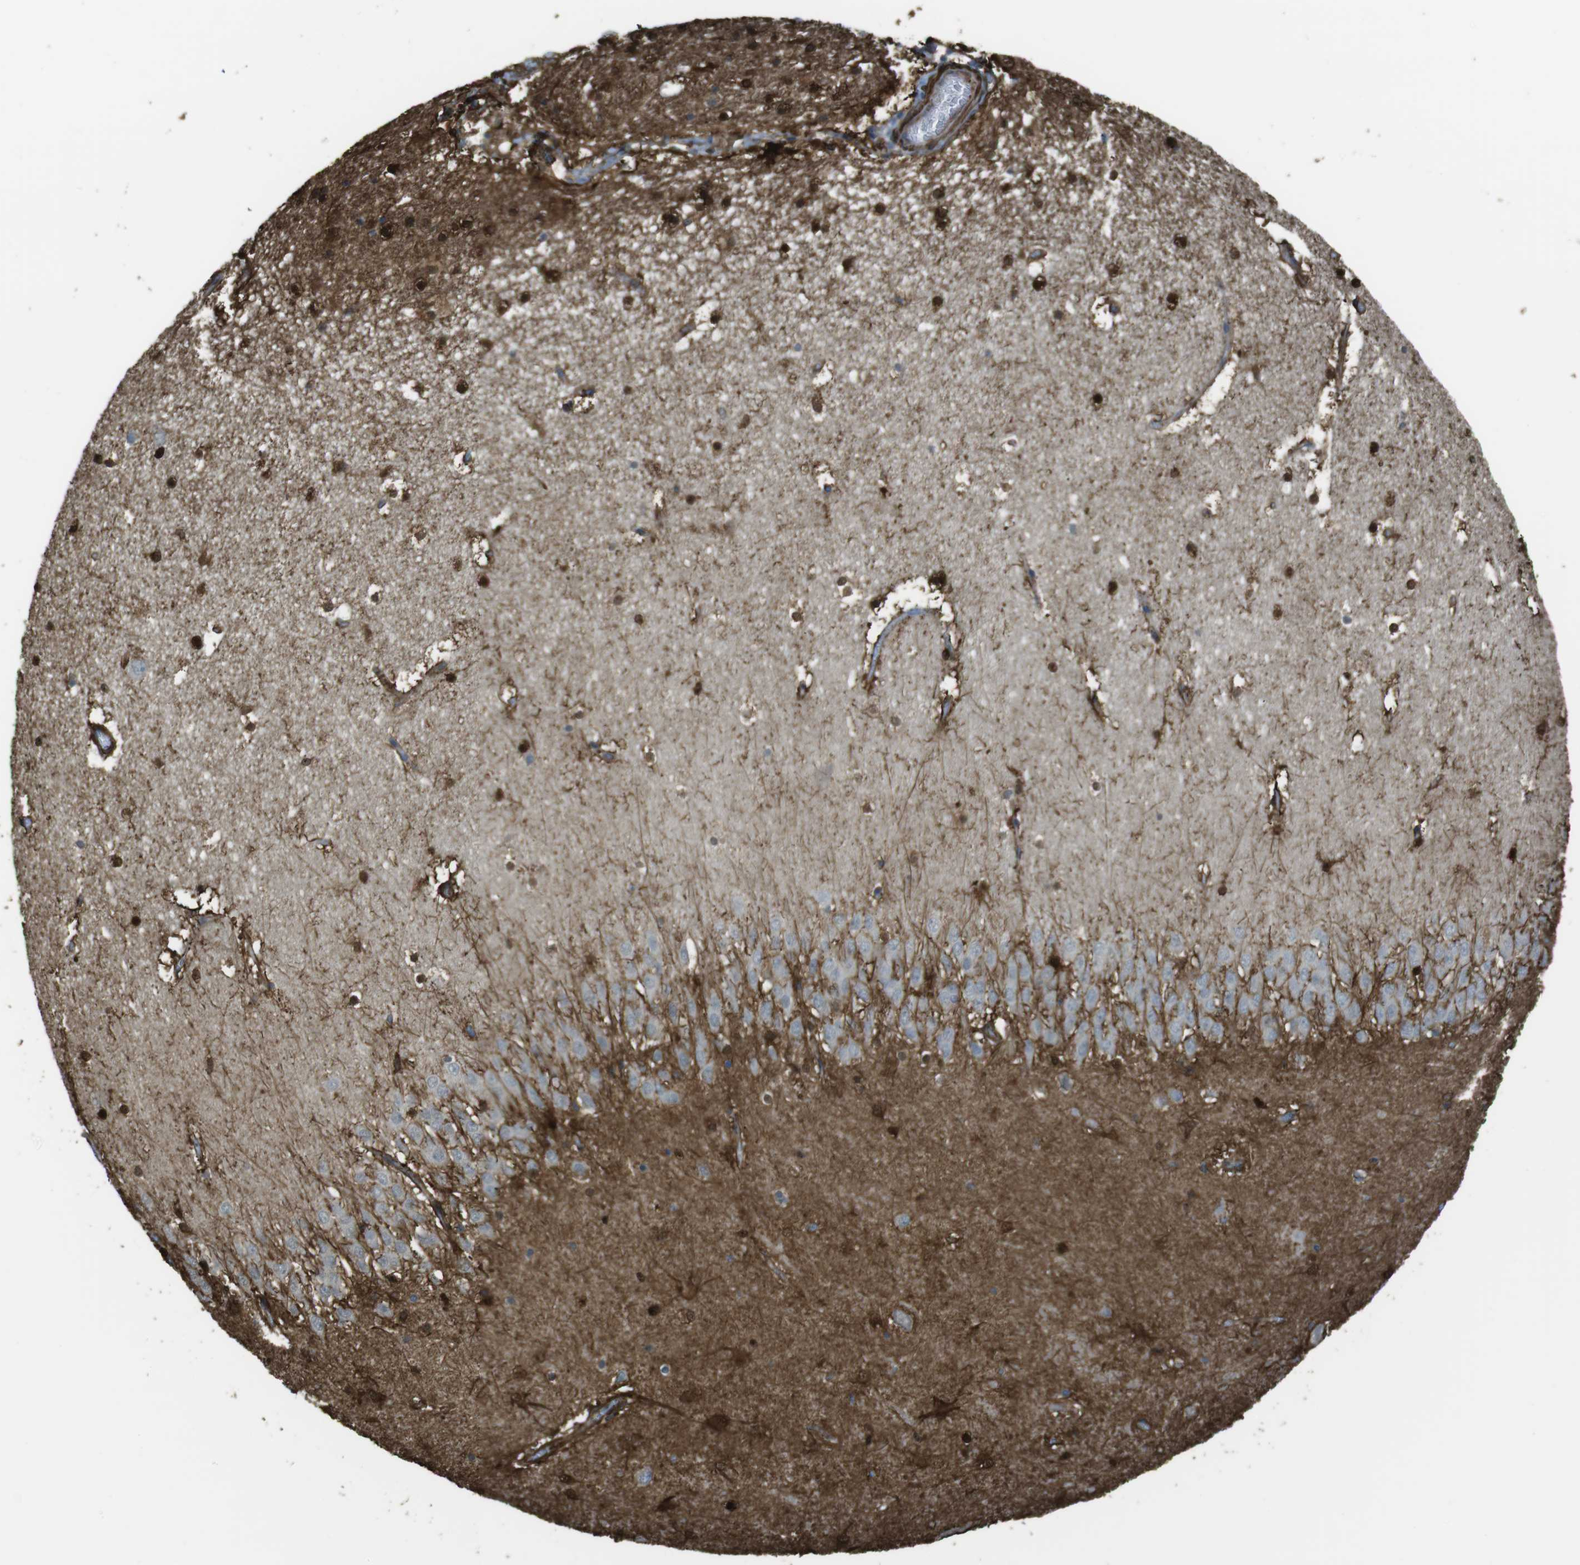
{"staining": {"intensity": "strong", "quantity": ">75%", "location": "cytoplasmic/membranous,nuclear"}, "tissue": "hippocampus", "cell_type": "Glial cells", "image_type": "normal", "snomed": [{"axis": "morphology", "description": "Normal tissue, NOS"}, {"axis": "topography", "description": "Hippocampus"}], "caption": "The histopathology image shows a brown stain indicating the presence of a protein in the cytoplasmic/membranous,nuclear of glial cells in hippocampus. Ihc stains the protein of interest in brown and the nuclei are stained blue.", "gene": "SFT2D1", "patient": {"sex": "male", "age": 45}}